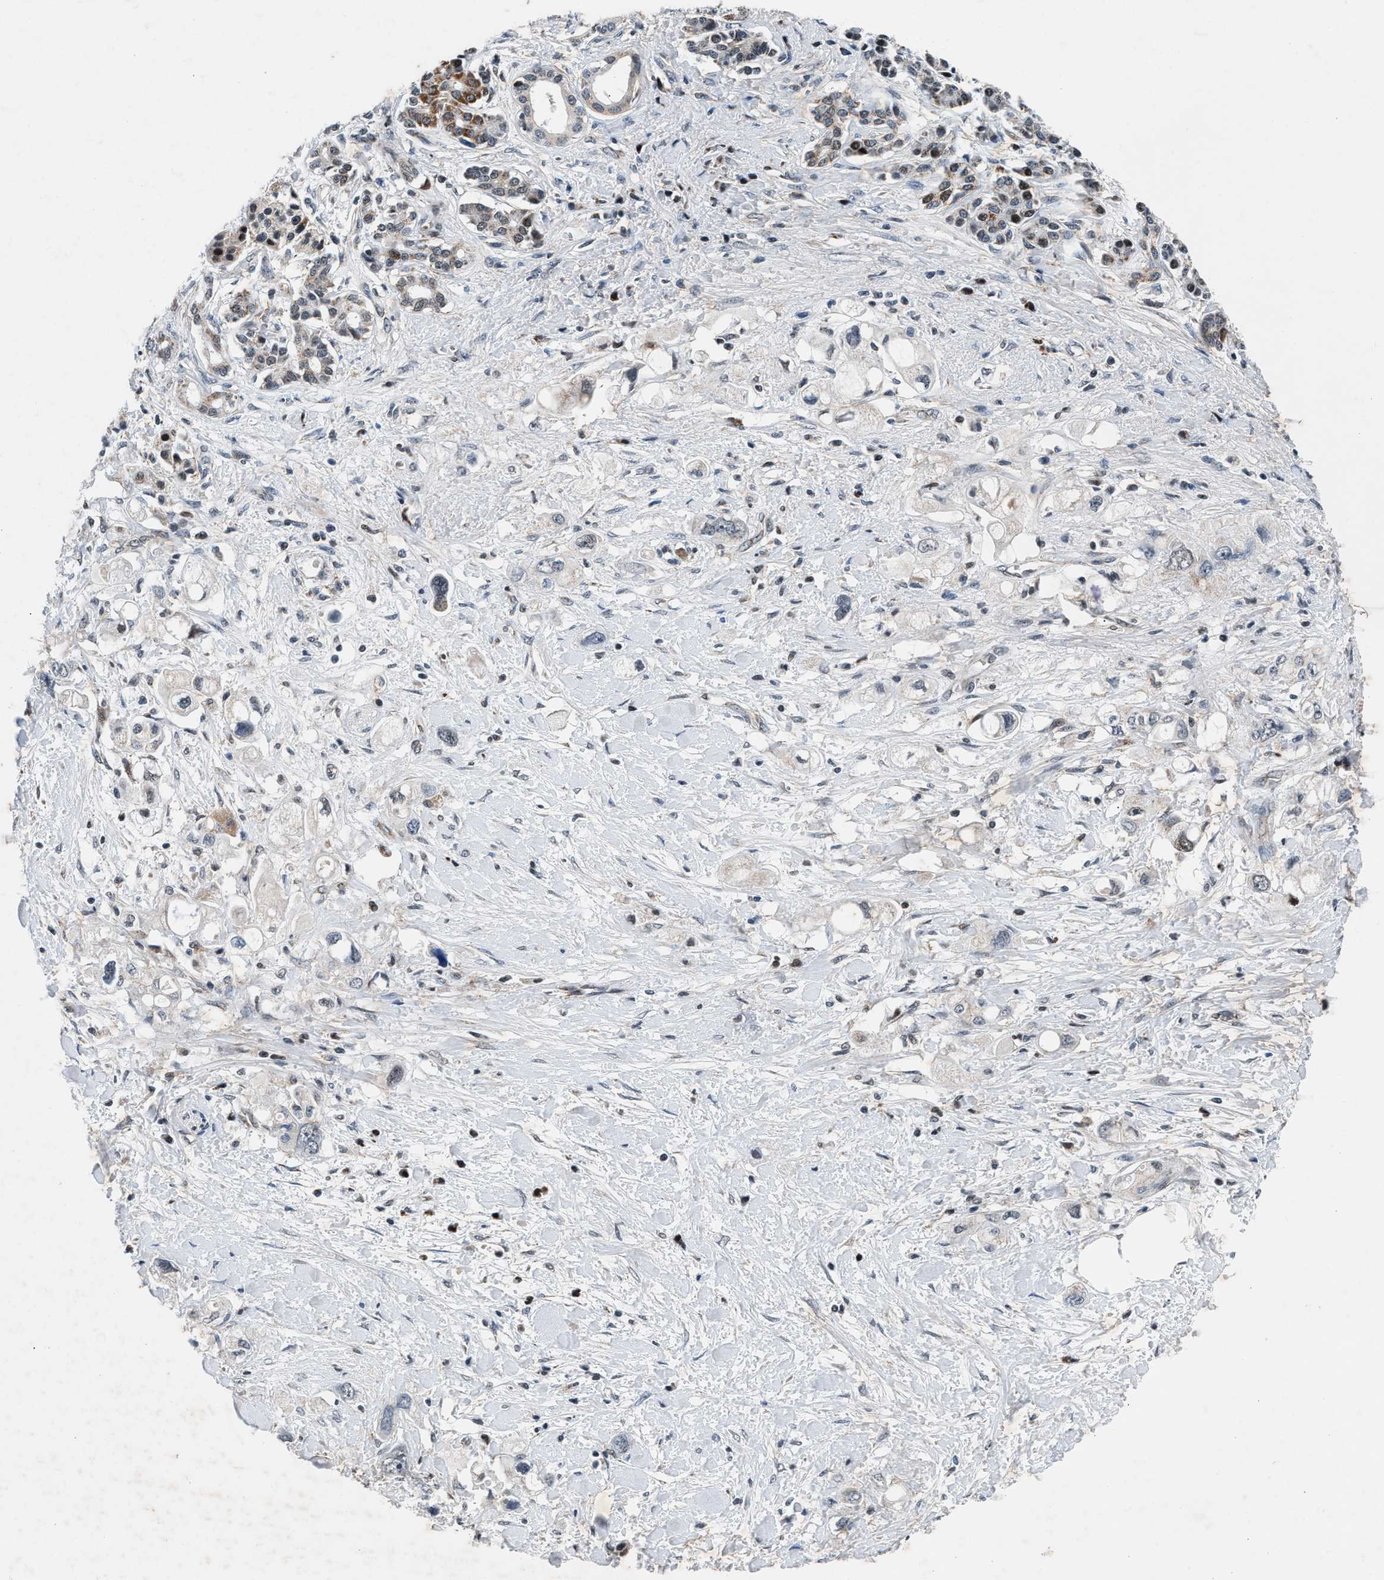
{"staining": {"intensity": "negative", "quantity": "none", "location": "none"}, "tissue": "pancreatic cancer", "cell_type": "Tumor cells", "image_type": "cancer", "snomed": [{"axis": "morphology", "description": "Adenocarcinoma, NOS"}, {"axis": "topography", "description": "Pancreas"}], "caption": "DAB (3,3'-diaminobenzidine) immunohistochemical staining of adenocarcinoma (pancreatic) exhibits no significant positivity in tumor cells.", "gene": "PRRC2B", "patient": {"sex": "female", "age": 56}}